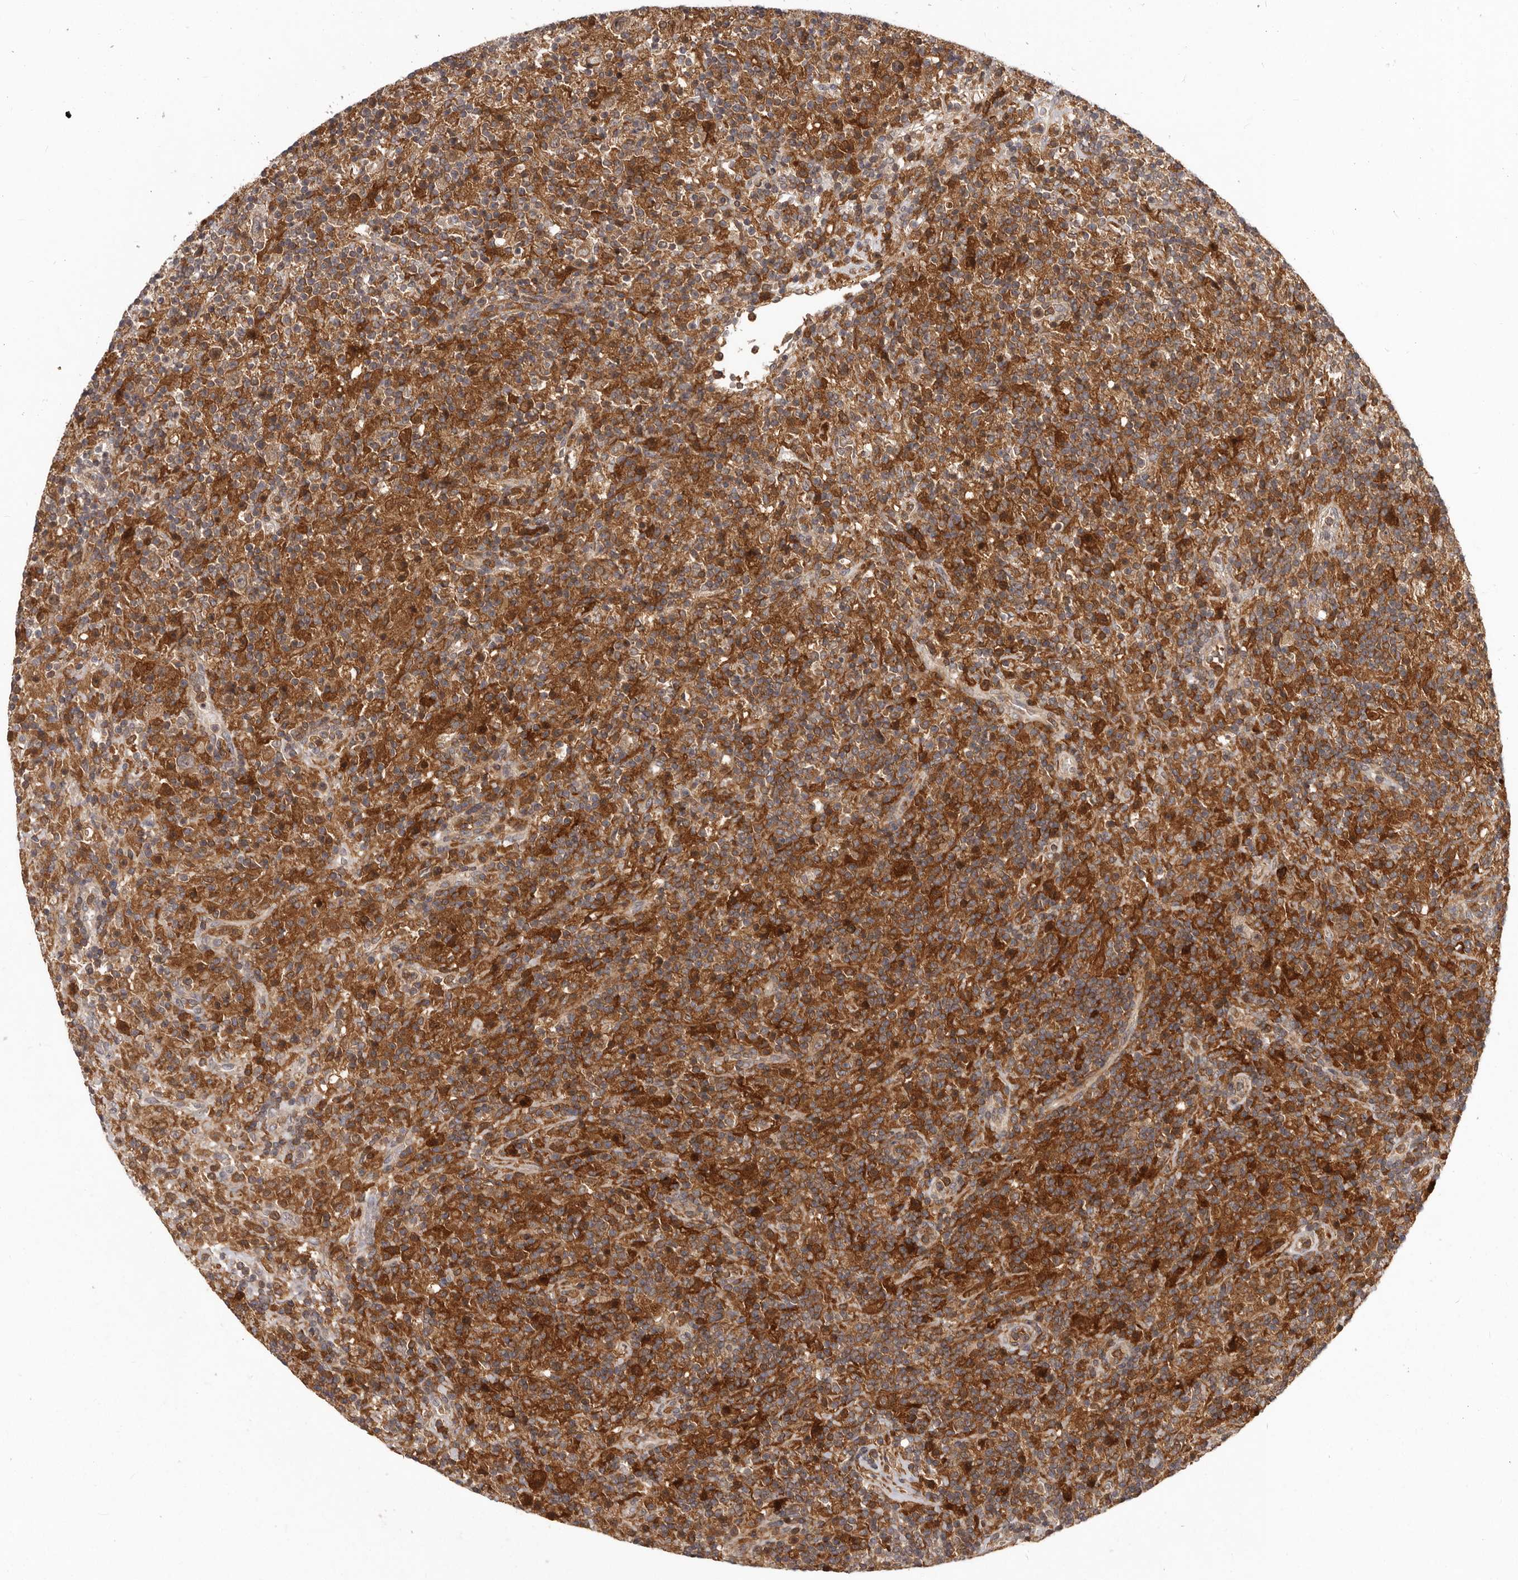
{"staining": {"intensity": "weak", "quantity": "25%-75%", "location": "cytoplasmic/membranous"}, "tissue": "lymphoma", "cell_type": "Tumor cells", "image_type": "cancer", "snomed": [{"axis": "morphology", "description": "Hodgkin's disease, NOS"}, {"axis": "topography", "description": "Lymph node"}], "caption": "Tumor cells display low levels of weak cytoplasmic/membranous positivity in about 25%-75% of cells in lymphoma.", "gene": "RNF187", "patient": {"sex": "male", "age": 70}}